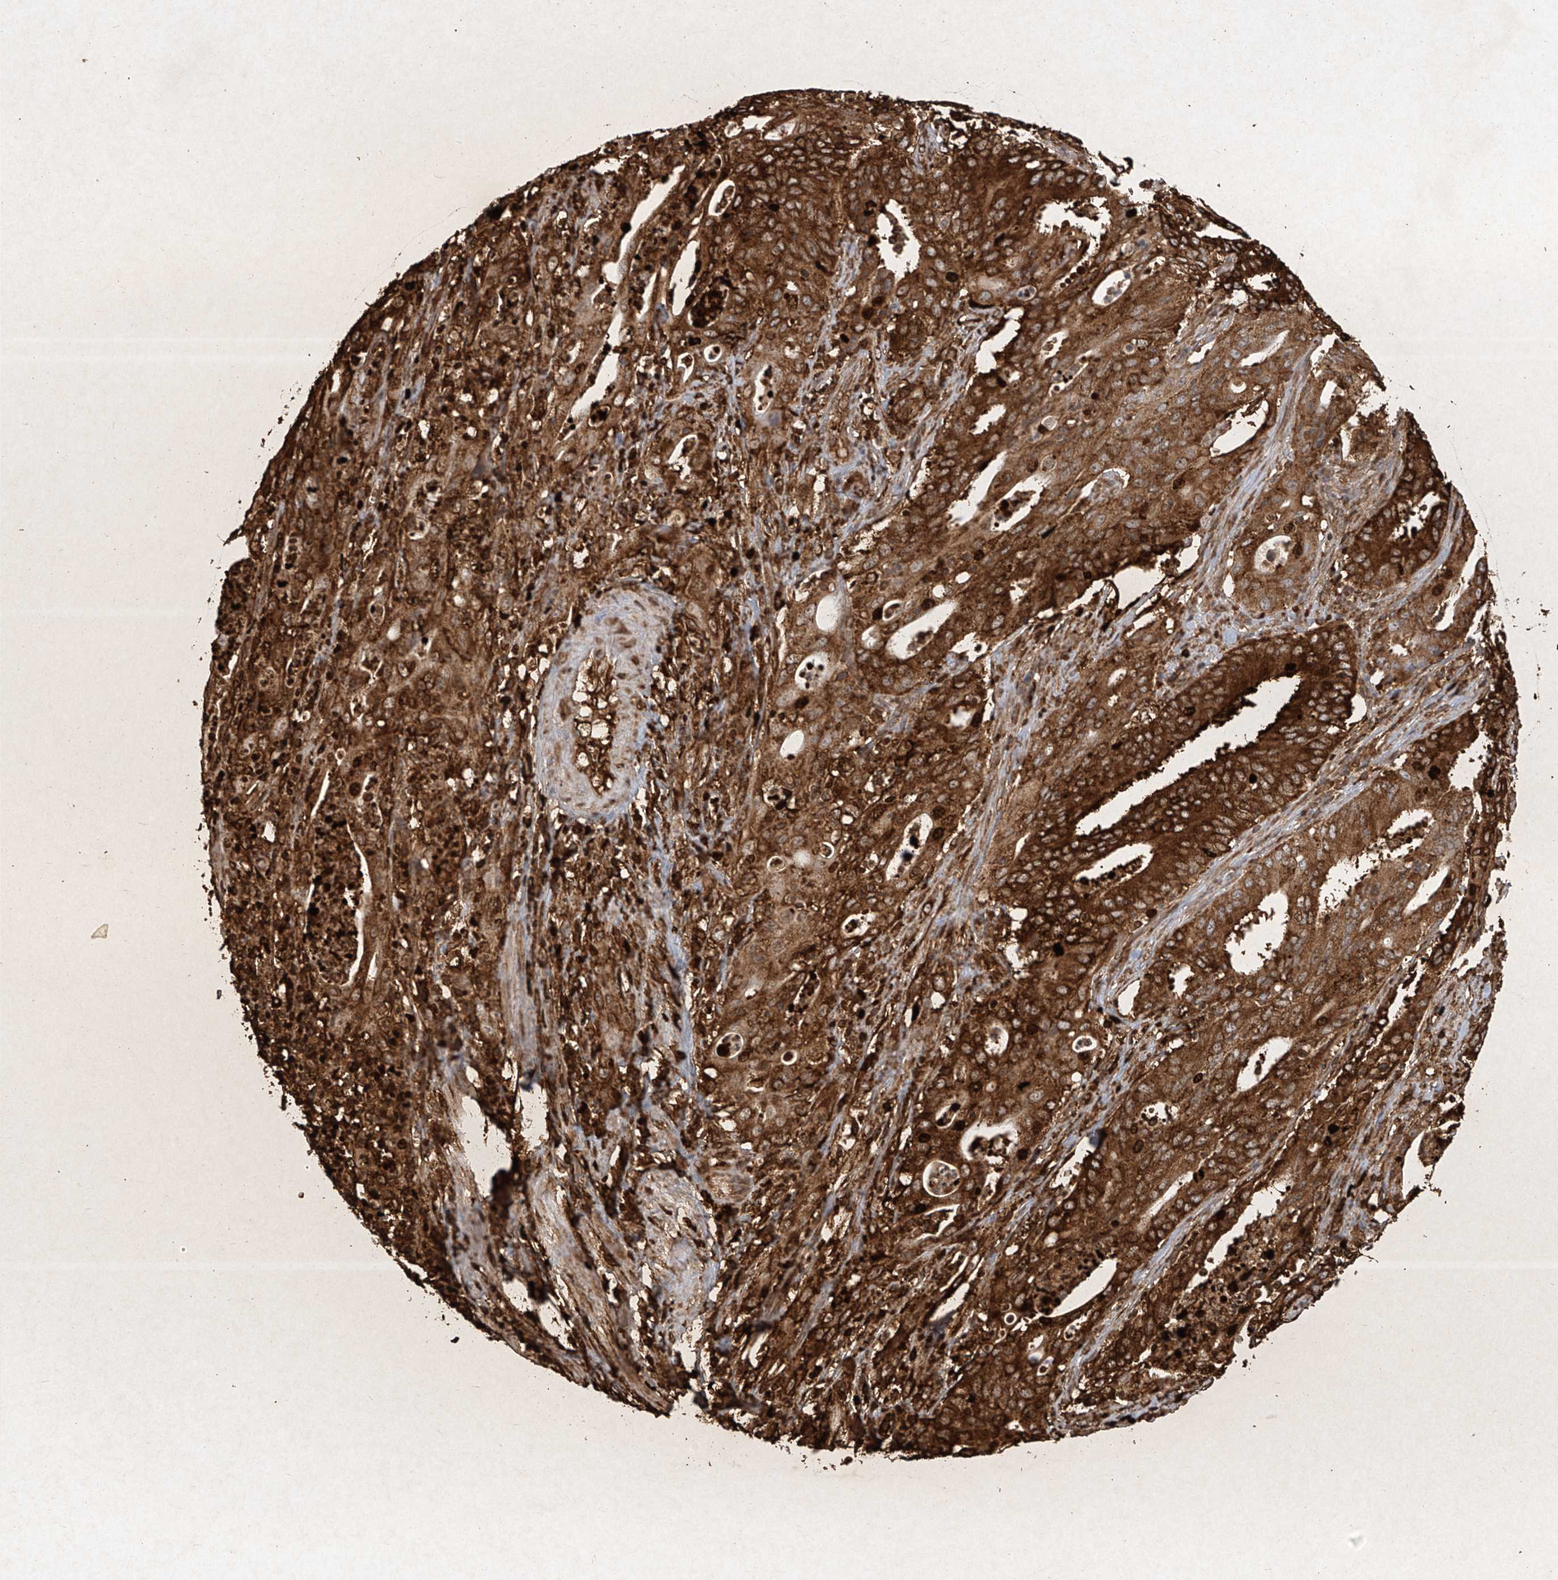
{"staining": {"intensity": "strong", "quantity": ">75%", "location": "cytoplasmic/membranous"}, "tissue": "cervical cancer", "cell_type": "Tumor cells", "image_type": "cancer", "snomed": [{"axis": "morphology", "description": "Adenocarcinoma, NOS"}, {"axis": "topography", "description": "Cervix"}], "caption": "Adenocarcinoma (cervical) was stained to show a protein in brown. There is high levels of strong cytoplasmic/membranous expression in about >75% of tumor cells. (IHC, brightfield microscopy, high magnification).", "gene": "ATRIP", "patient": {"sex": "female", "age": 44}}